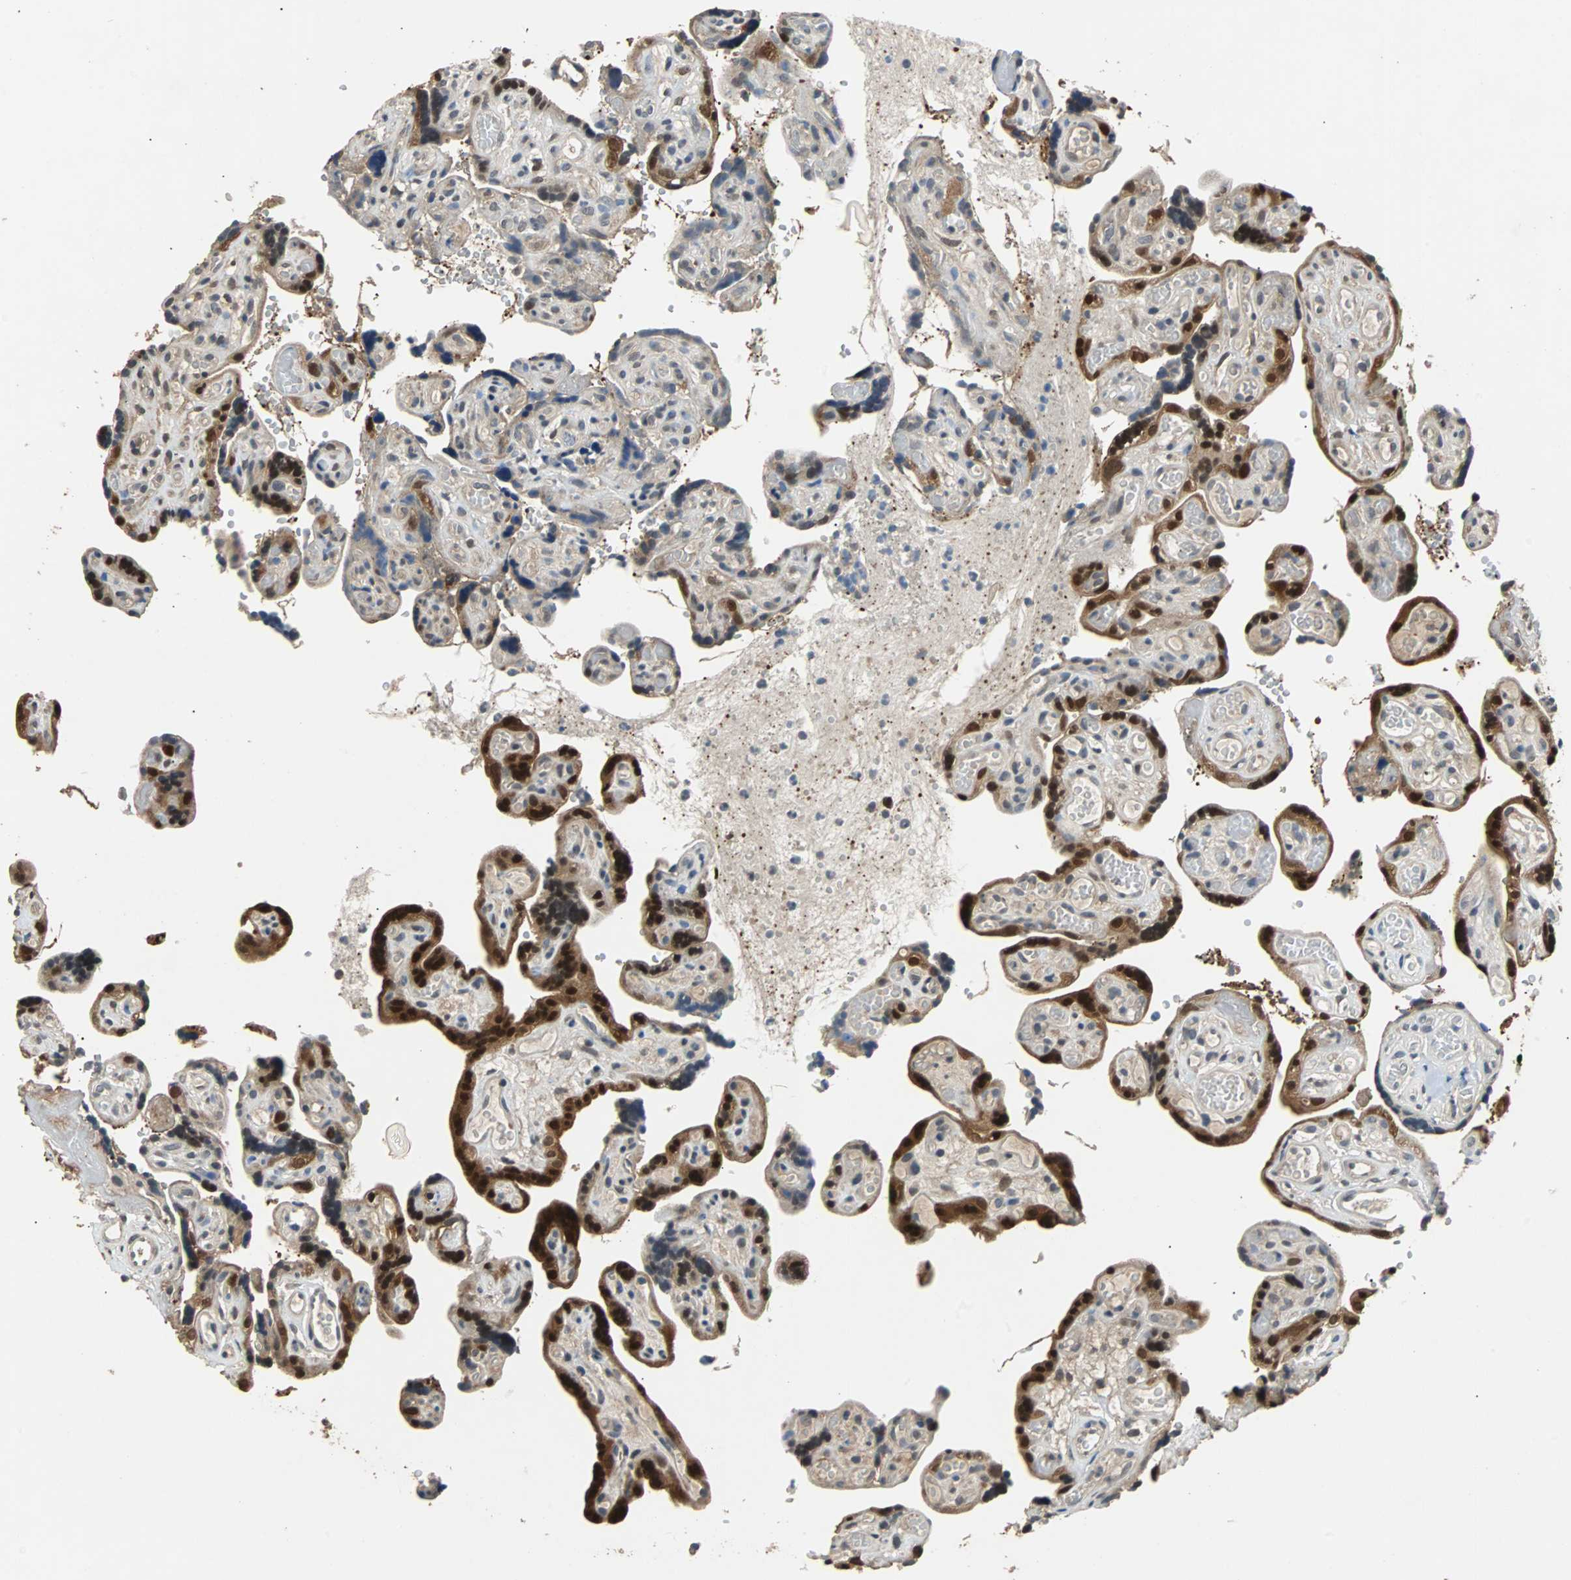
{"staining": {"intensity": "strong", "quantity": ">75%", "location": "cytoplasmic/membranous,nuclear"}, "tissue": "placenta", "cell_type": "Decidual cells", "image_type": "normal", "snomed": [{"axis": "morphology", "description": "Normal tissue, NOS"}, {"axis": "topography", "description": "Placenta"}], "caption": "A histopathology image of placenta stained for a protein exhibits strong cytoplasmic/membranous,nuclear brown staining in decidual cells. Immunohistochemistry stains the protein of interest in brown and the nuclei are stained blue.", "gene": "PRDX6", "patient": {"sex": "female", "age": 30}}